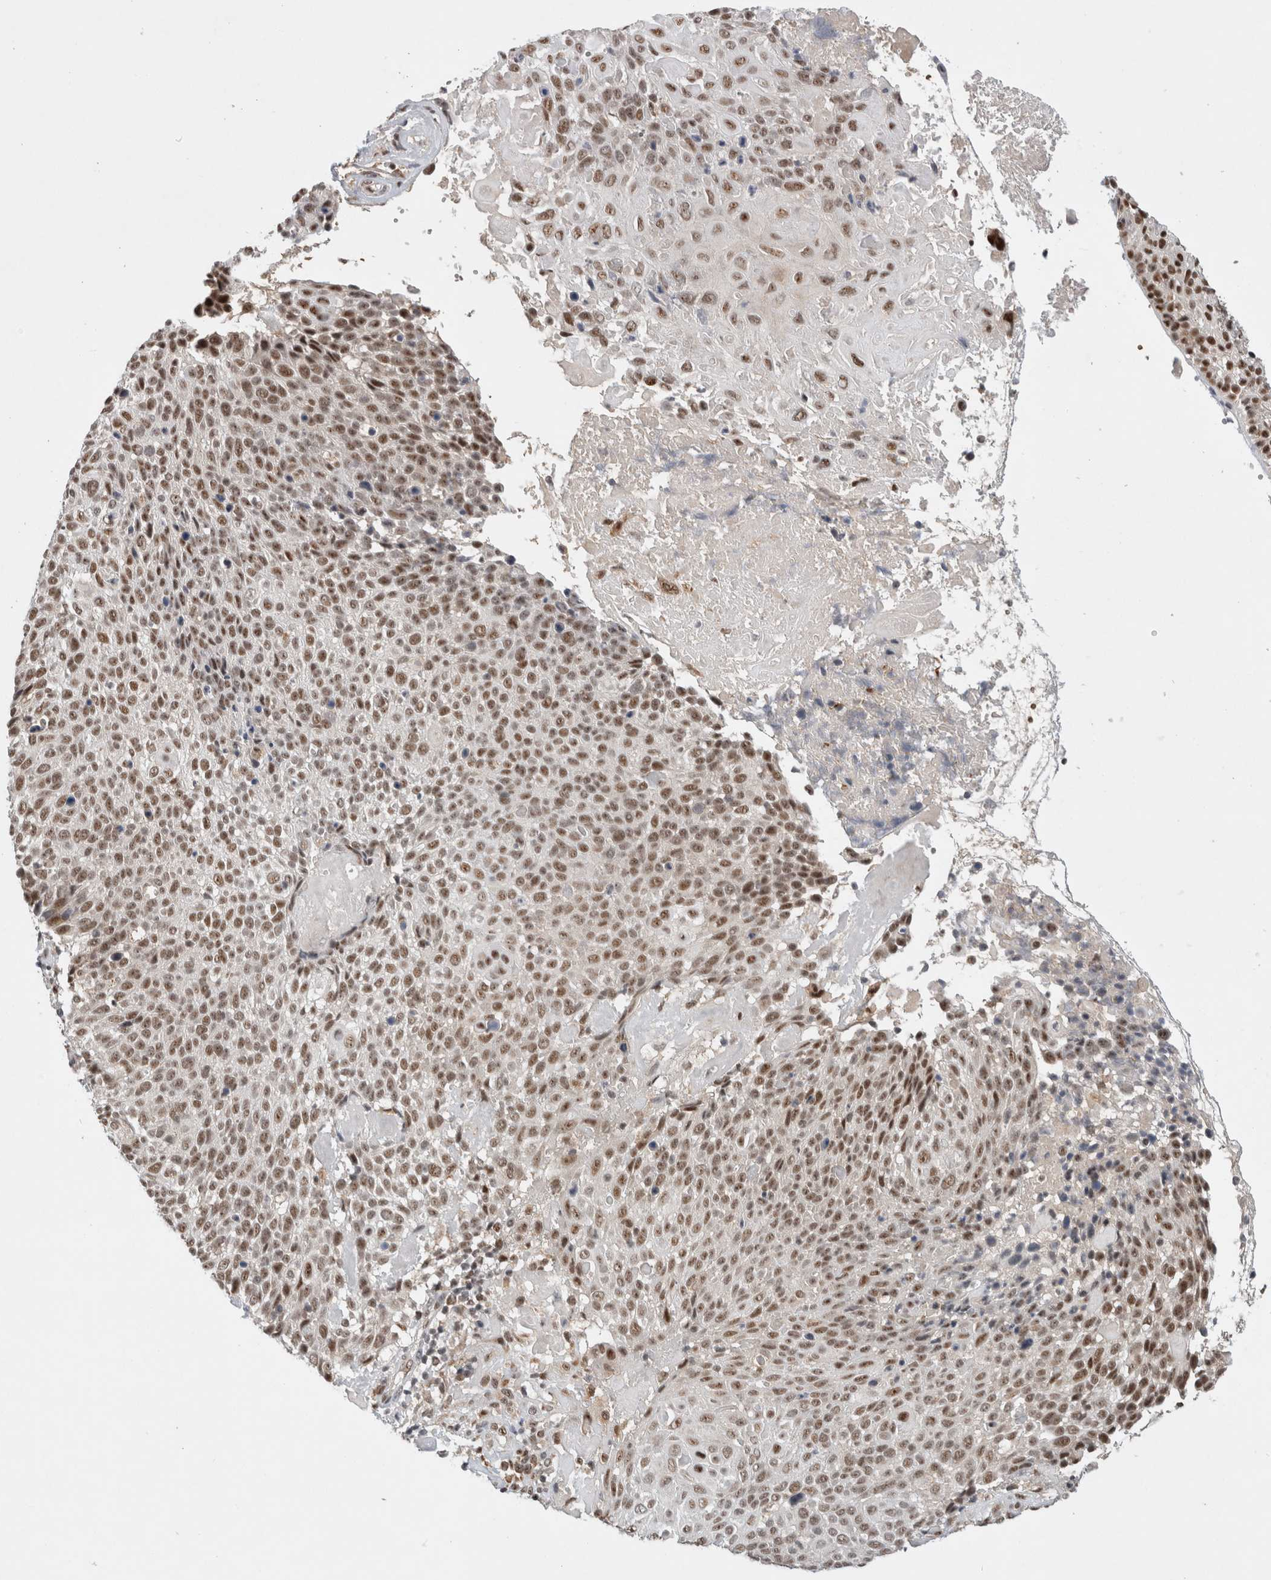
{"staining": {"intensity": "moderate", "quantity": ">75%", "location": "nuclear"}, "tissue": "cervical cancer", "cell_type": "Tumor cells", "image_type": "cancer", "snomed": [{"axis": "morphology", "description": "Squamous cell carcinoma, NOS"}, {"axis": "topography", "description": "Cervix"}], "caption": "This histopathology image shows cervical squamous cell carcinoma stained with immunohistochemistry to label a protein in brown. The nuclear of tumor cells show moderate positivity for the protein. Nuclei are counter-stained blue.", "gene": "NCAPG2", "patient": {"sex": "female", "age": 74}}